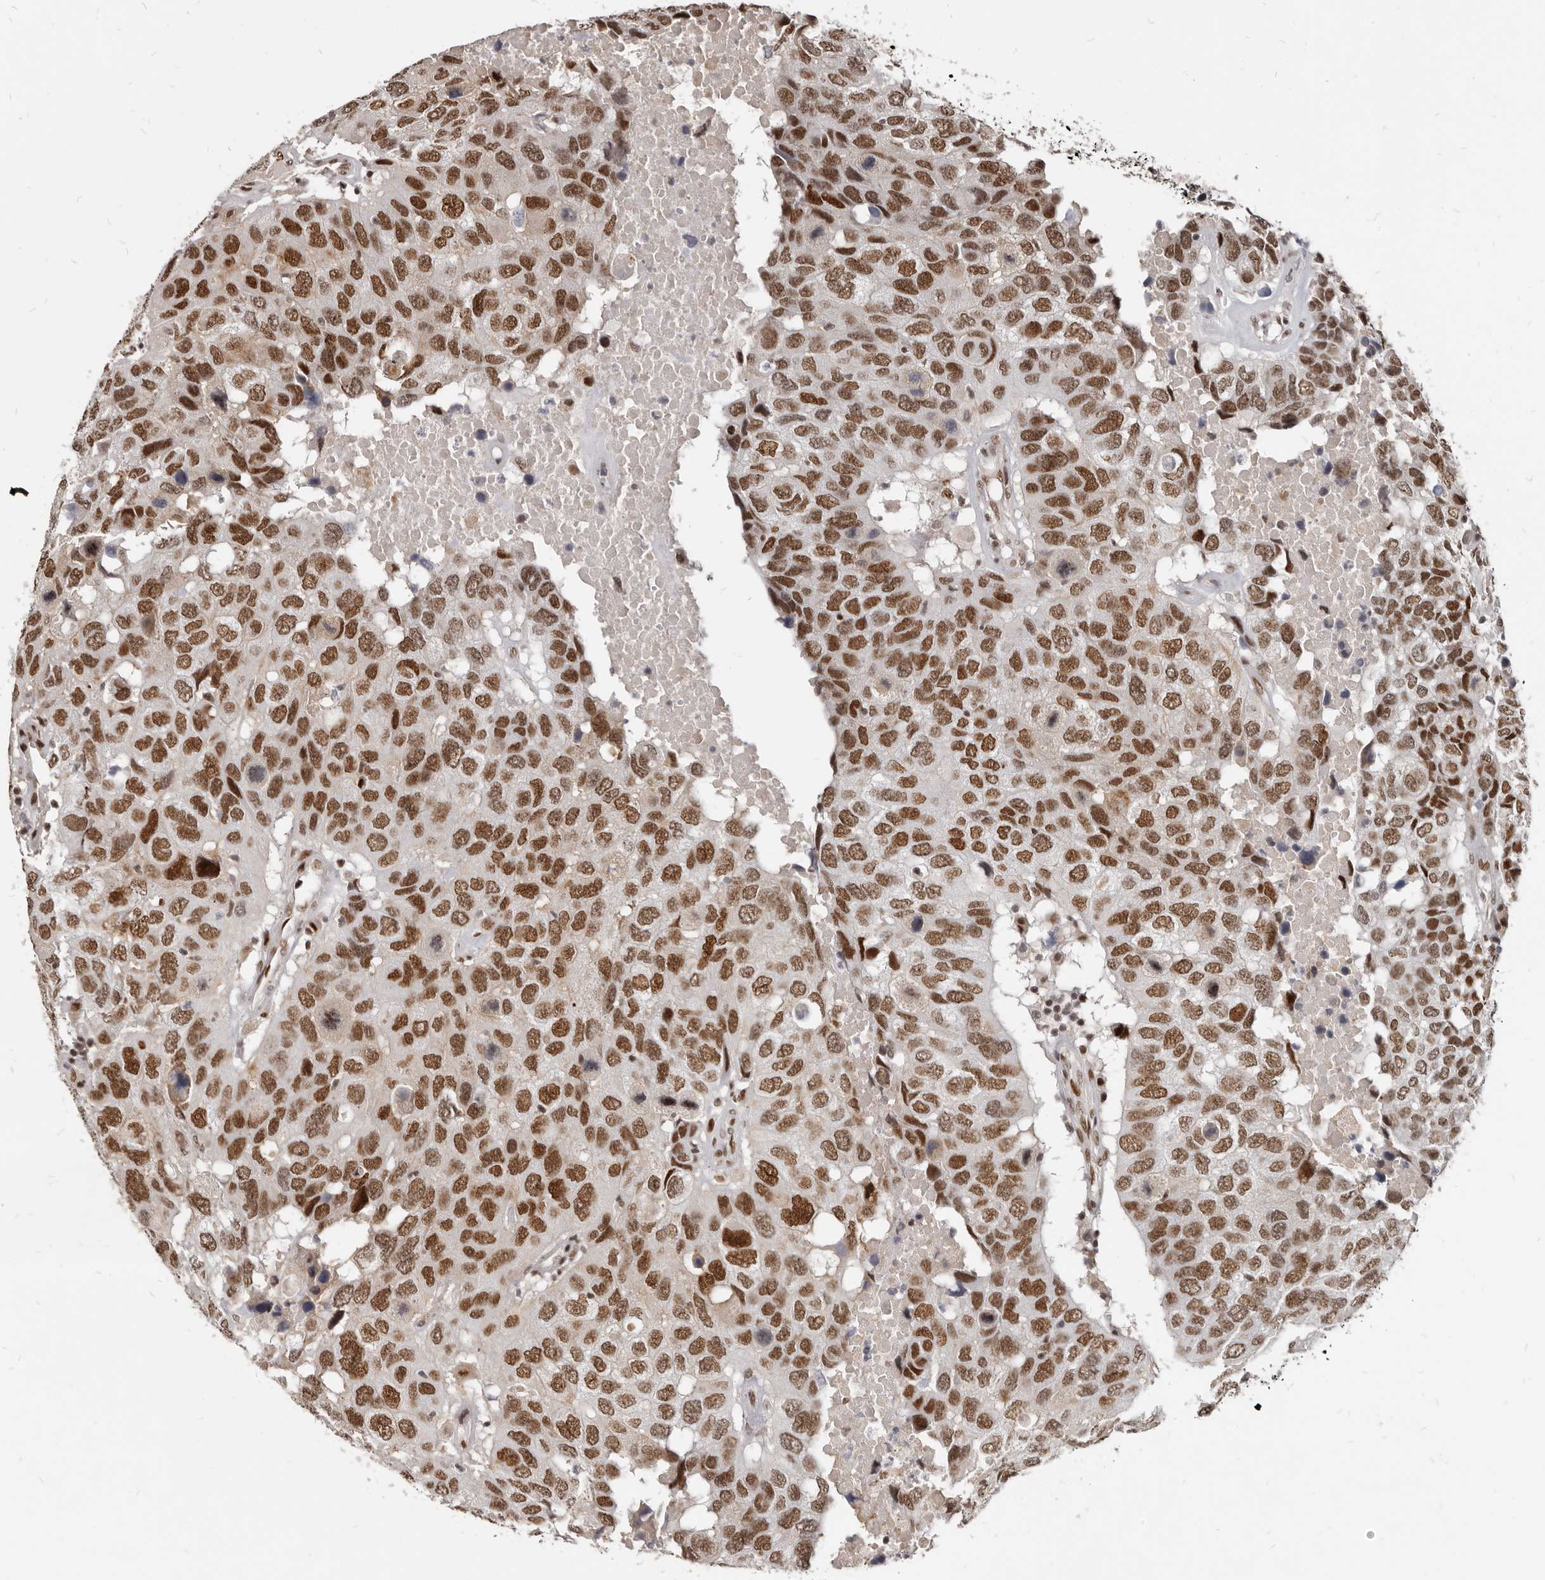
{"staining": {"intensity": "strong", "quantity": ">75%", "location": "nuclear"}, "tissue": "head and neck cancer", "cell_type": "Tumor cells", "image_type": "cancer", "snomed": [{"axis": "morphology", "description": "Squamous cell carcinoma, NOS"}, {"axis": "topography", "description": "Head-Neck"}], "caption": "Immunohistochemistry (IHC) (DAB) staining of human head and neck squamous cell carcinoma demonstrates strong nuclear protein positivity in approximately >75% of tumor cells. (Brightfield microscopy of DAB IHC at high magnification).", "gene": "ATF5", "patient": {"sex": "male", "age": 66}}